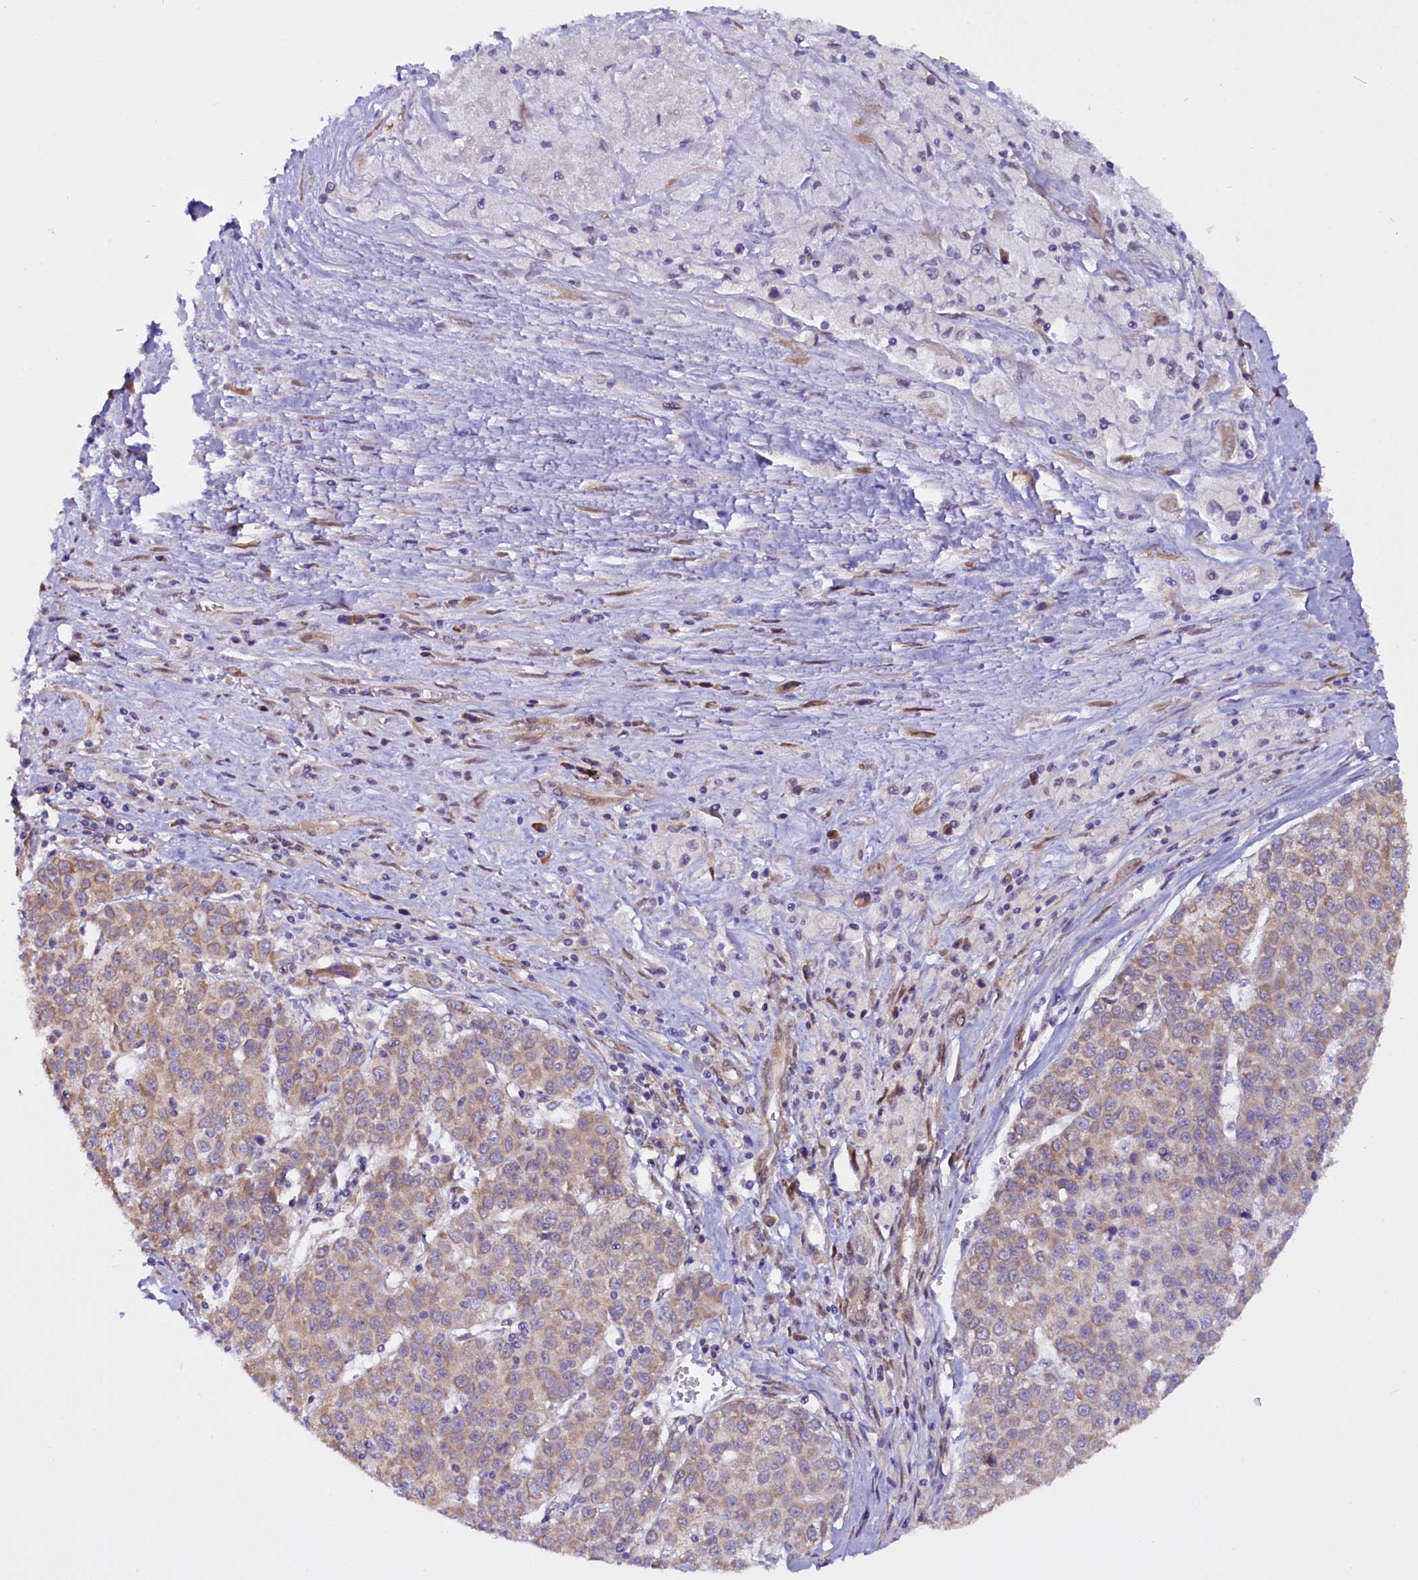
{"staining": {"intensity": "weak", "quantity": ">75%", "location": "cytoplasmic/membranous"}, "tissue": "liver cancer", "cell_type": "Tumor cells", "image_type": "cancer", "snomed": [{"axis": "morphology", "description": "Carcinoma, Hepatocellular, NOS"}, {"axis": "topography", "description": "Liver"}], "caption": "A high-resolution histopathology image shows IHC staining of liver cancer (hepatocellular carcinoma), which displays weak cytoplasmic/membranous positivity in approximately >75% of tumor cells.", "gene": "UACA", "patient": {"sex": "female", "age": 53}}